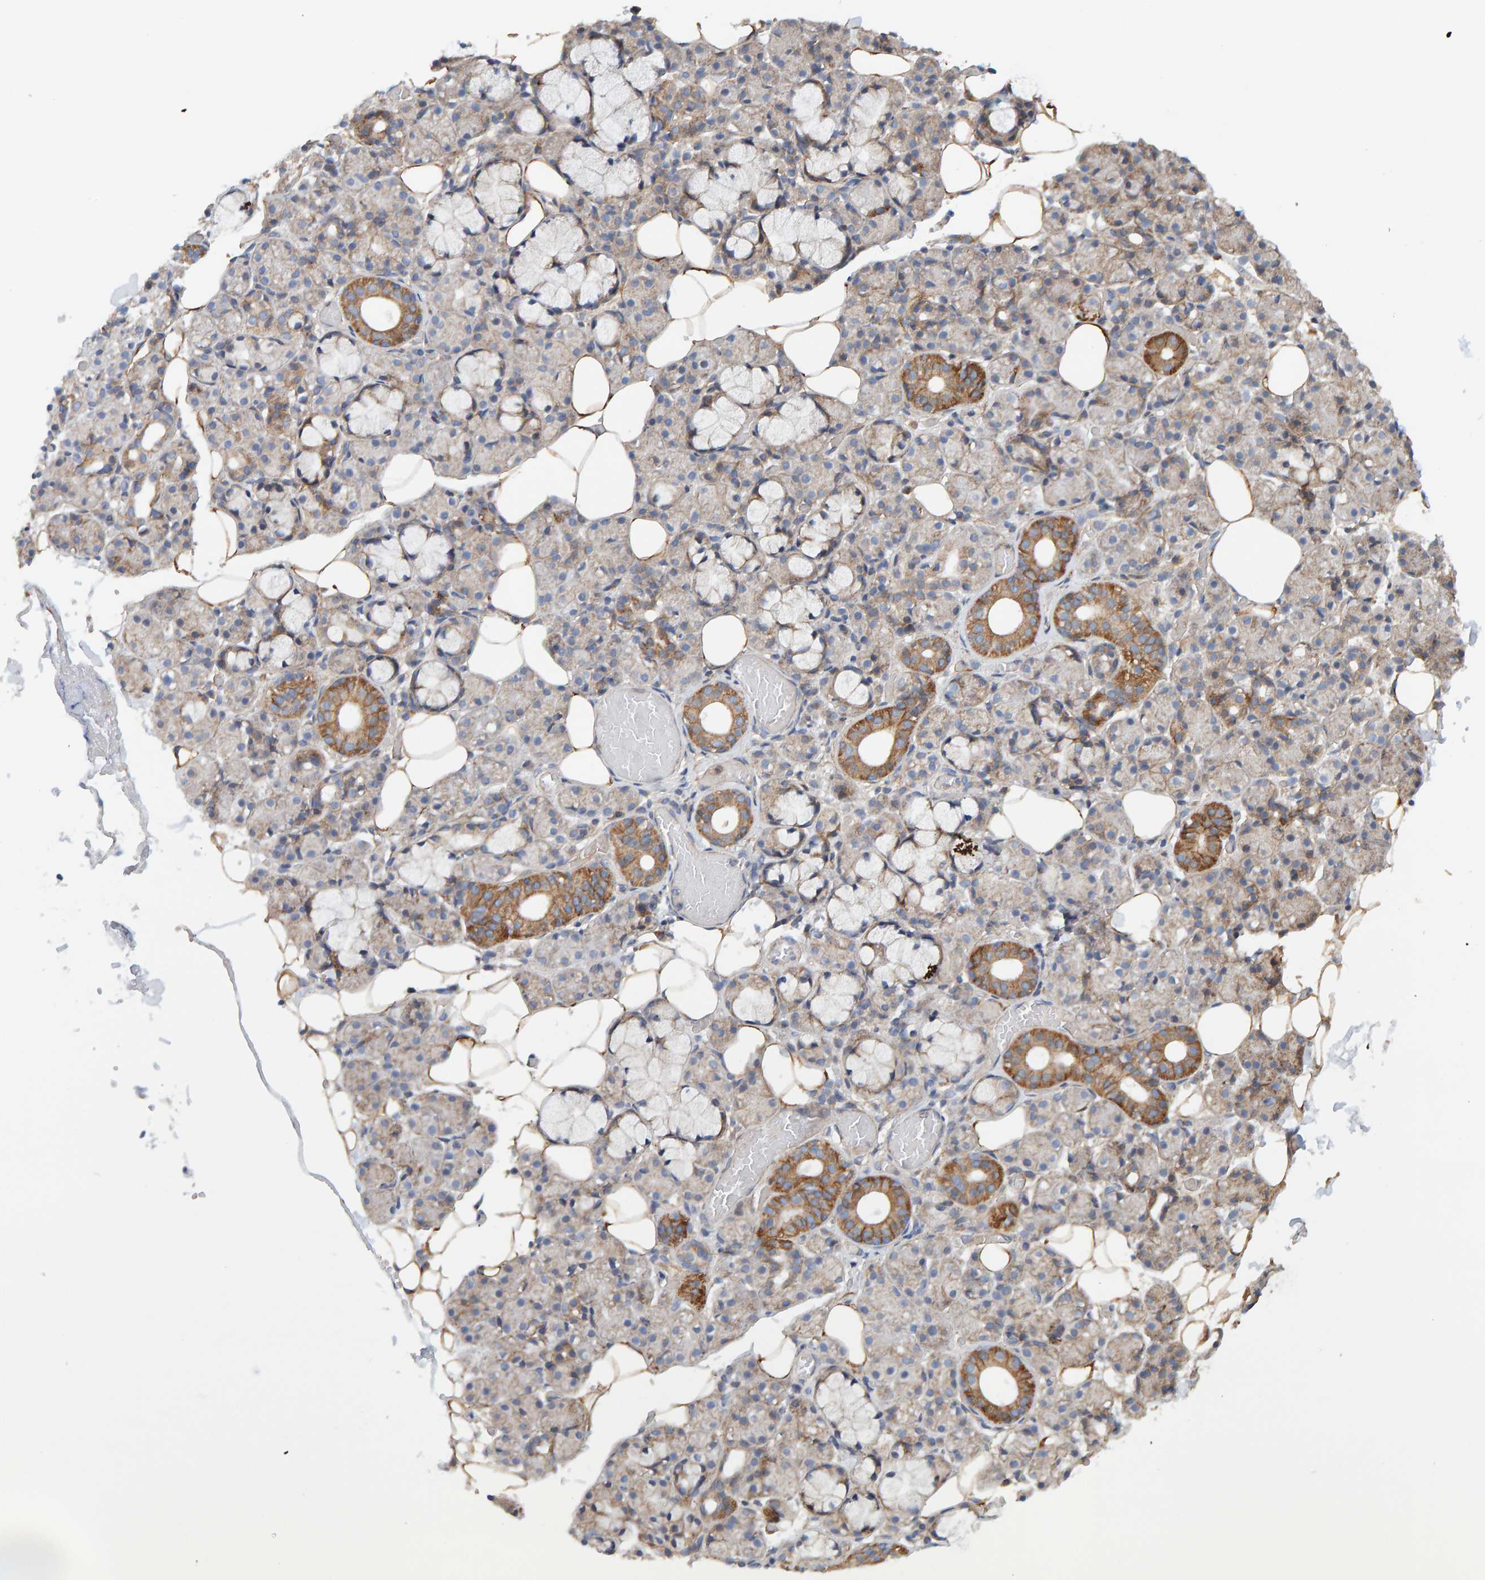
{"staining": {"intensity": "moderate", "quantity": "<25%", "location": "cytoplasmic/membranous"}, "tissue": "salivary gland", "cell_type": "Glandular cells", "image_type": "normal", "snomed": [{"axis": "morphology", "description": "Normal tissue, NOS"}, {"axis": "topography", "description": "Salivary gland"}], "caption": "IHC photomicrograph of unremarkable salivary gland stained for a protein (brown), which demonstrates low levels of moderate cytoplasmic/membranous expression in about <25% of glandular cells.", "gene": "RGP1", "patient": {"sex": "male", "age": 63}}